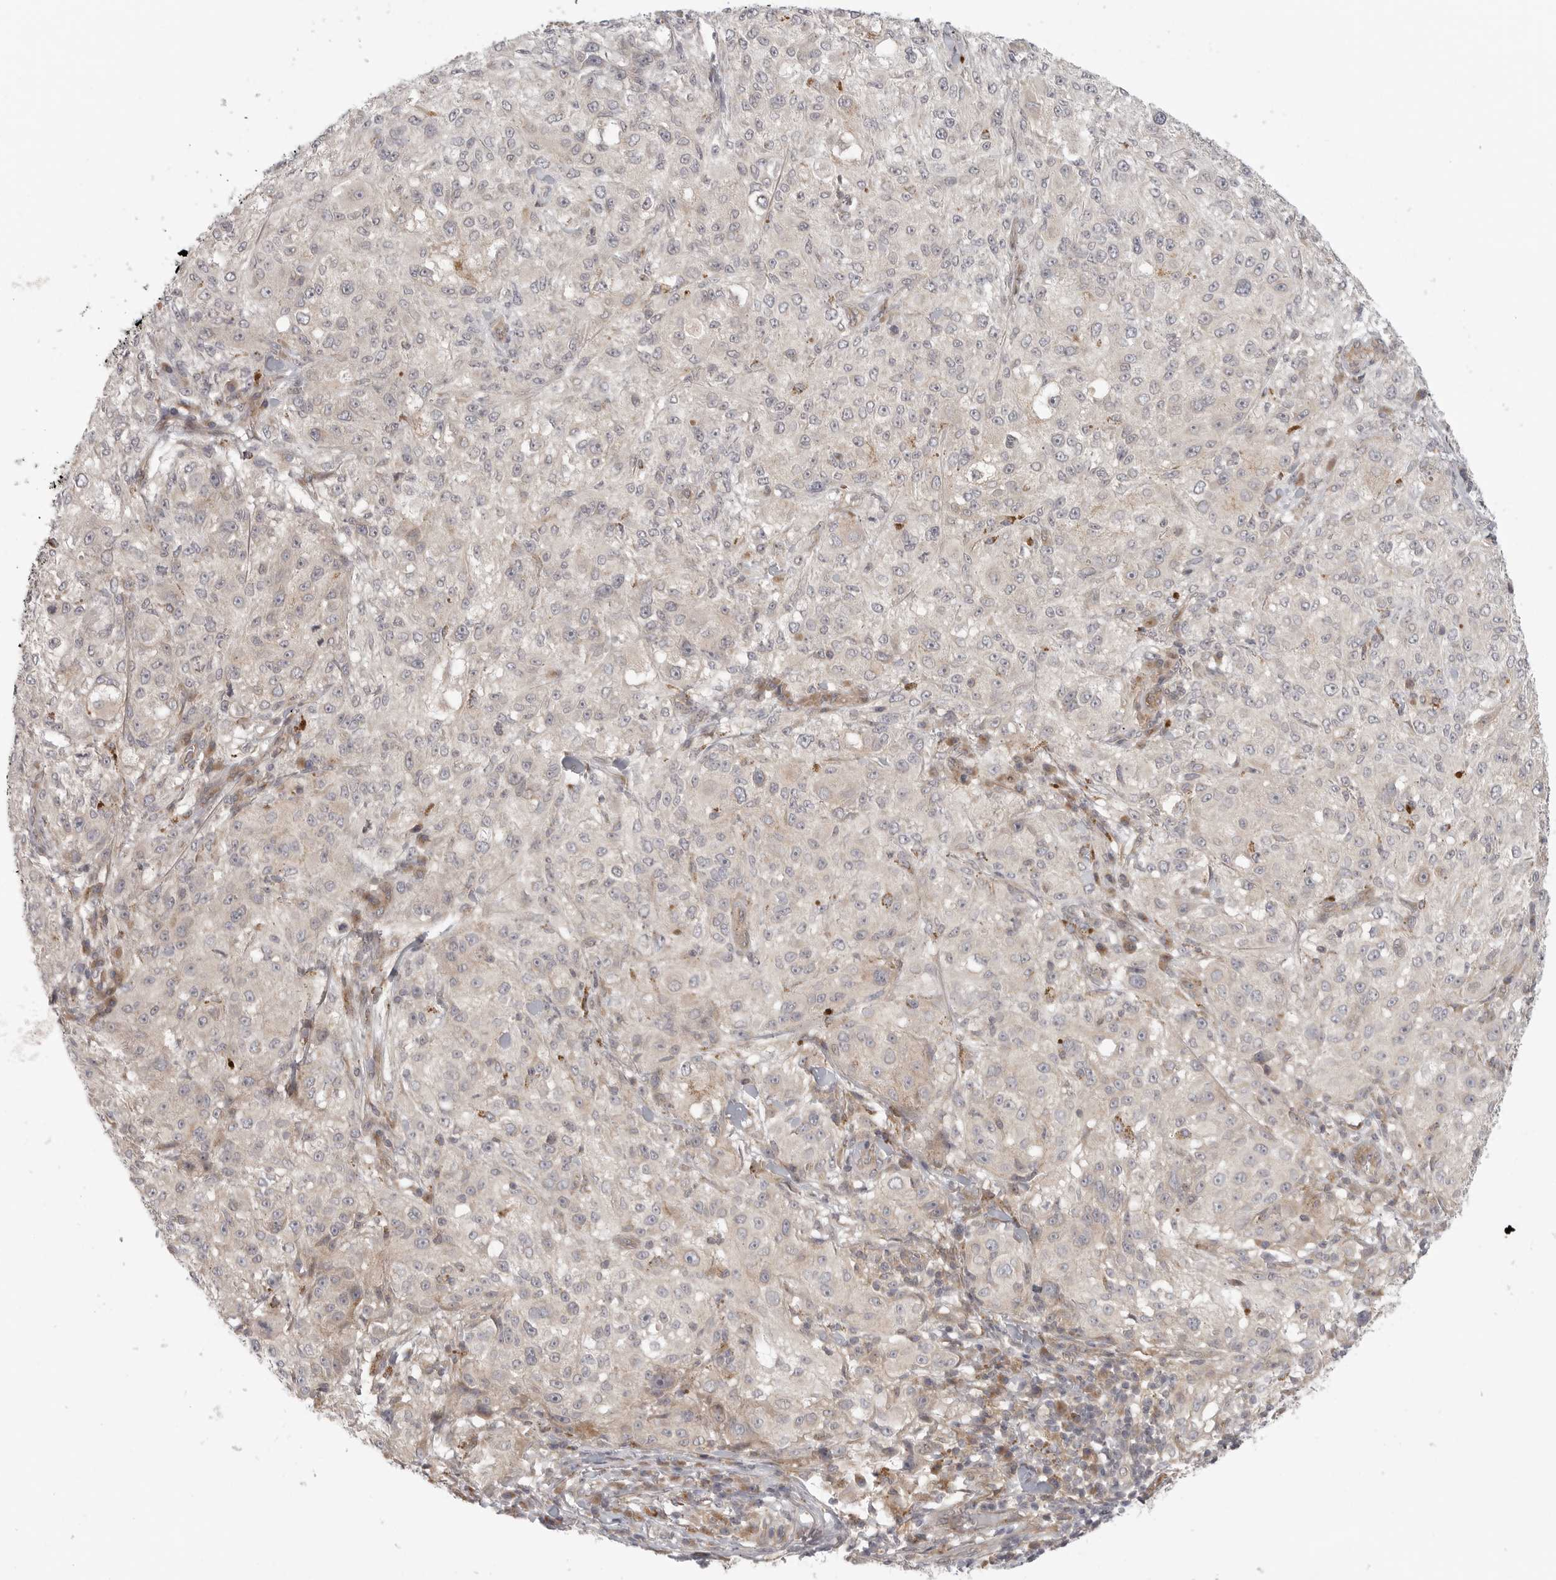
{"staining": {"intensity": "negative", "quantity": "none", "location": "none"}, "tissue": "melanoma", "cell_type": "Tumor cells", "image_type": "cancer", "snomed": [{"axis": "morphology", "description": "Necrosis, NOS"}, {"axis": "morphology", "description": "Malignant melanoma, NOS"}, {"axis": "topography", "description": "Skin"}], "caption": "Immunohistochemistry (IHC) photomicrograph of neoplastic tissue: melanoma stained with DAB shows no significant protein expression in tumor cells. (Brightfield microscopy of DAB immunohistochemistry at high magnification).", "gene": "CCPG1", "patient": {"sex": "female", "age": 87}}